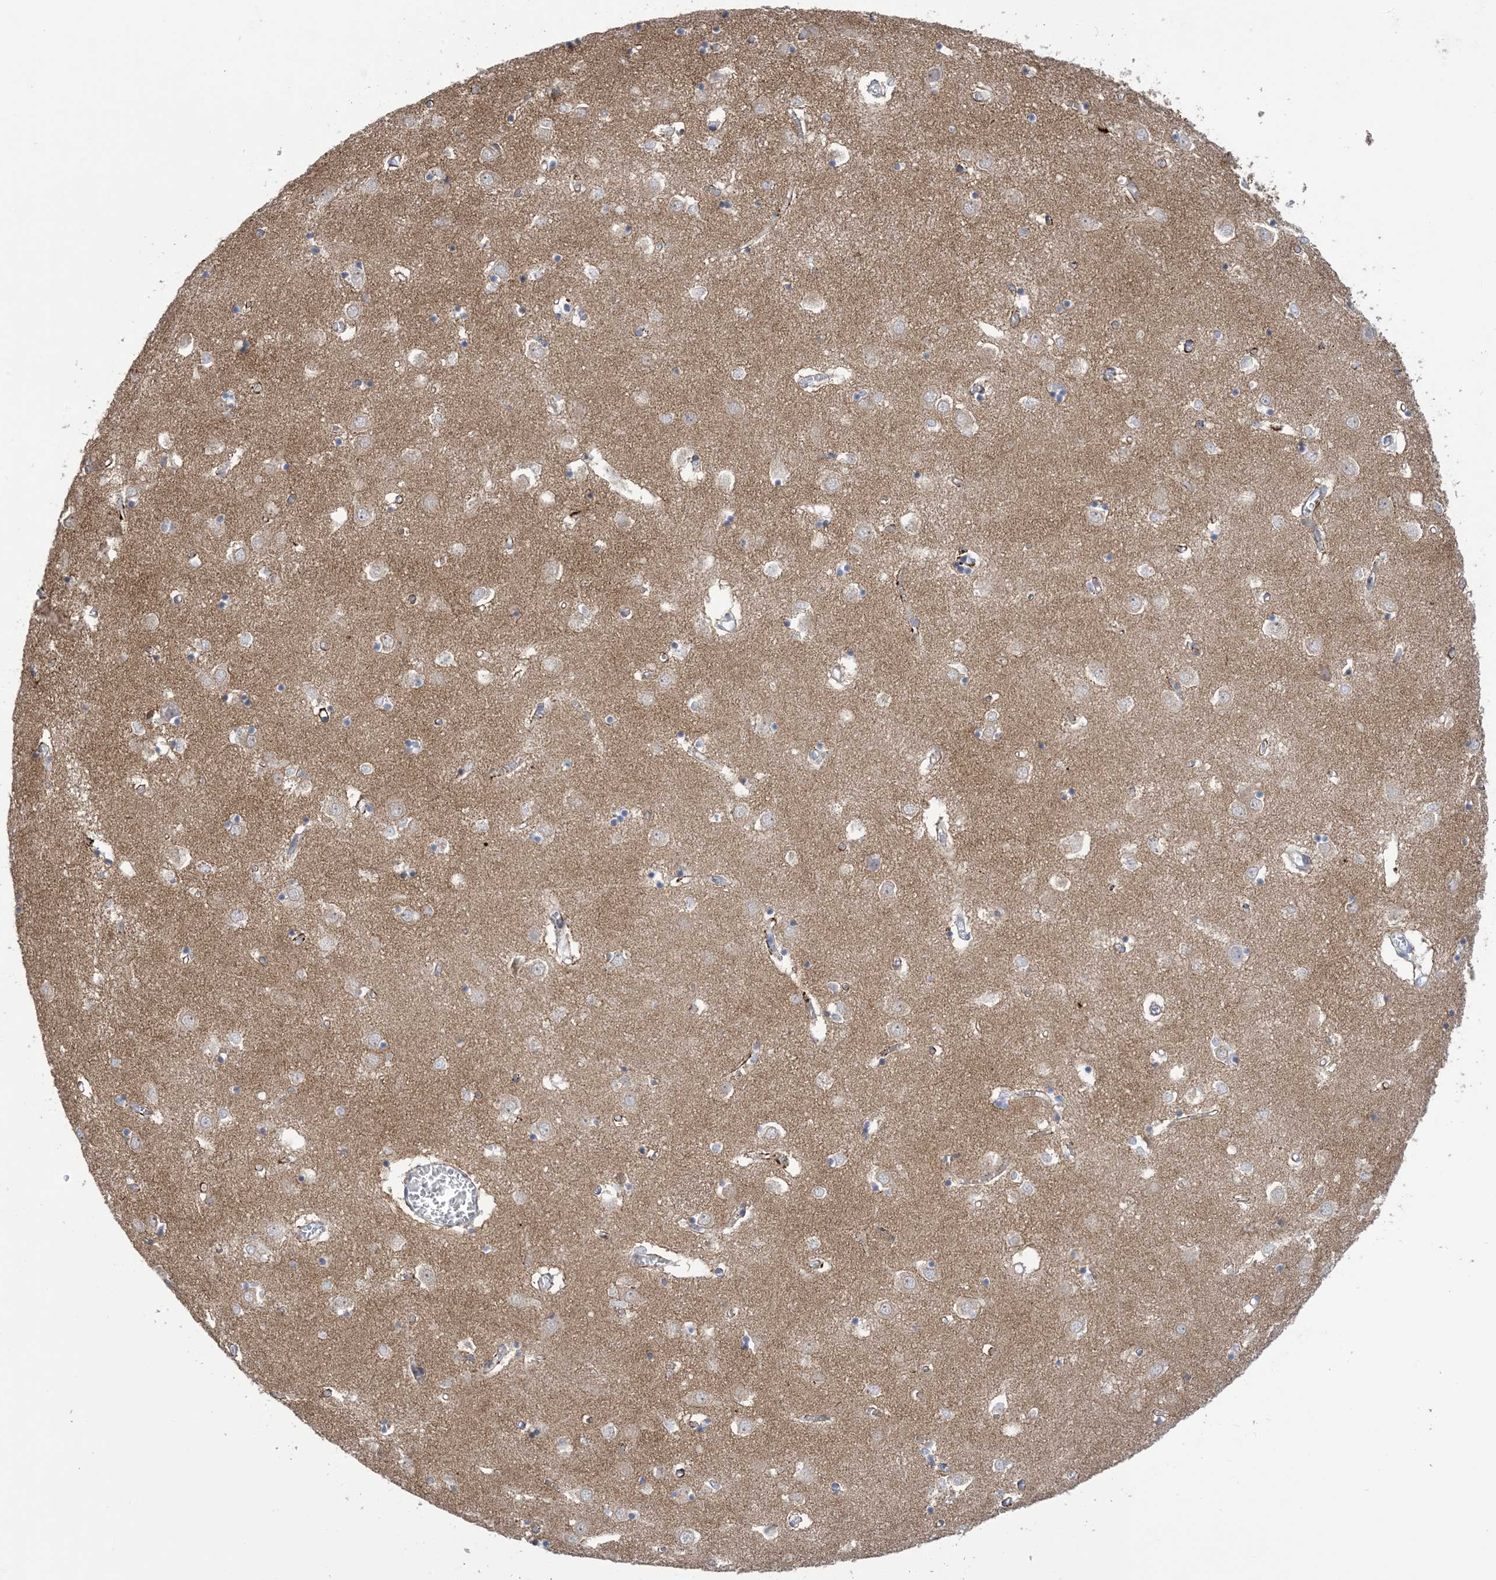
{"staining": {"intensity": "negative", "quantity": "none", "location": "none"}, "tissue": "caudate", "cell_type": "Glial cells", "image_type": "normal", "snomed": [{"axis": "morphology", "description": "Normal tissue, NOS"}, {"axis": "topography", "description": "Lateral ventricle wall"}], "caption": "The micrograph displays no significant expression in glial cells of caudate.", "gene": "TTYH1", "patient": {"sex": "male", "age": 70}}